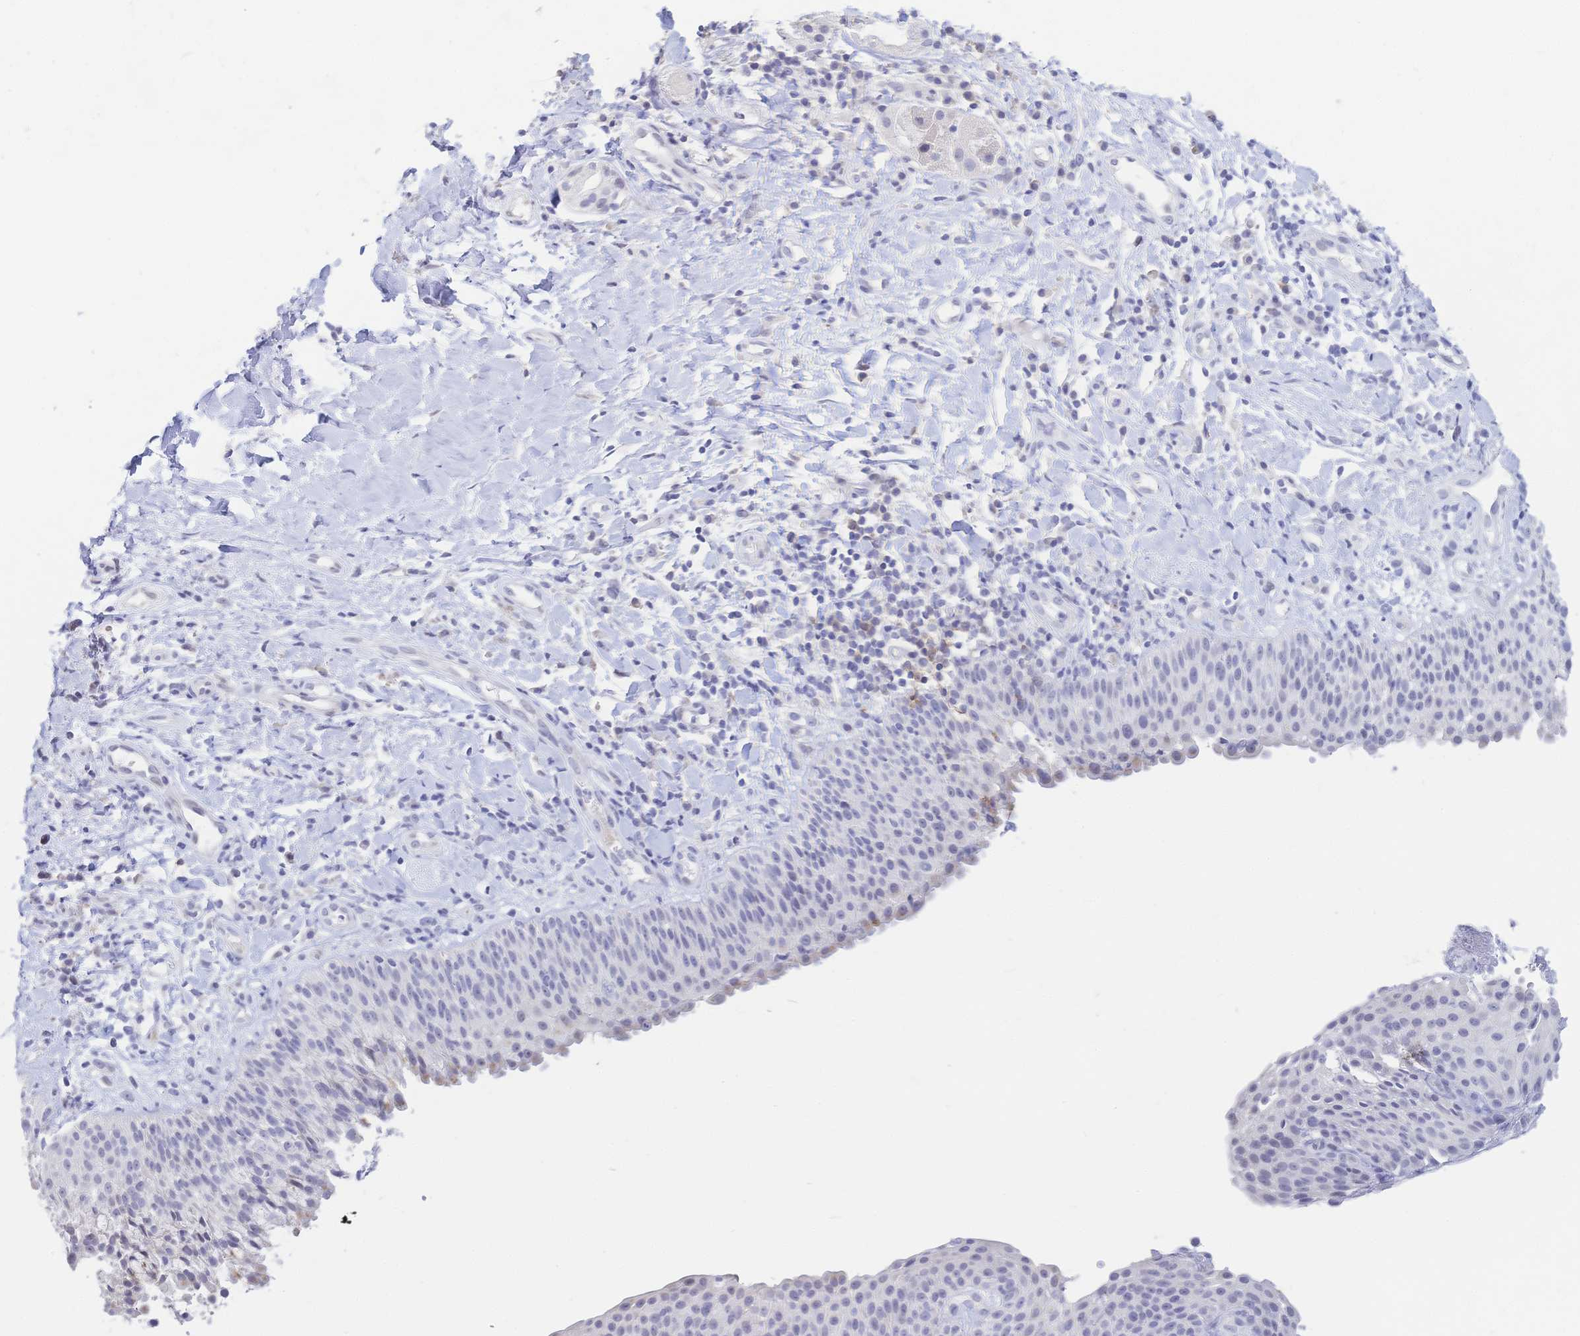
{"staining": {"intensity": "negative", "quantity": "none", "location": "none"}, "tissue": "nasopharynx", "cell_type": "Respiratory epithelial cells", "image_type": "normal", "snomed": [{"axis": "morphology", "description": "Normal tissue, NOS"}, {"axis": "morphology", "description": "Inflammation, NOS"}, {"axis": "topography", "description": "Nasopharynx"}], "caption": "Immunohistochemical staining of benign nasopharynx reveals no significant positivity in respiratory epithelial cells. Brightfield microscopy of immunohistochemistry (IHC) stained with DAB (3,3'-diaminobenzidine) (brown) and hematoxylin (blue), captured at high magnification.", "gene": "CR2", "patient": {"sex": "male", "age": 54}}